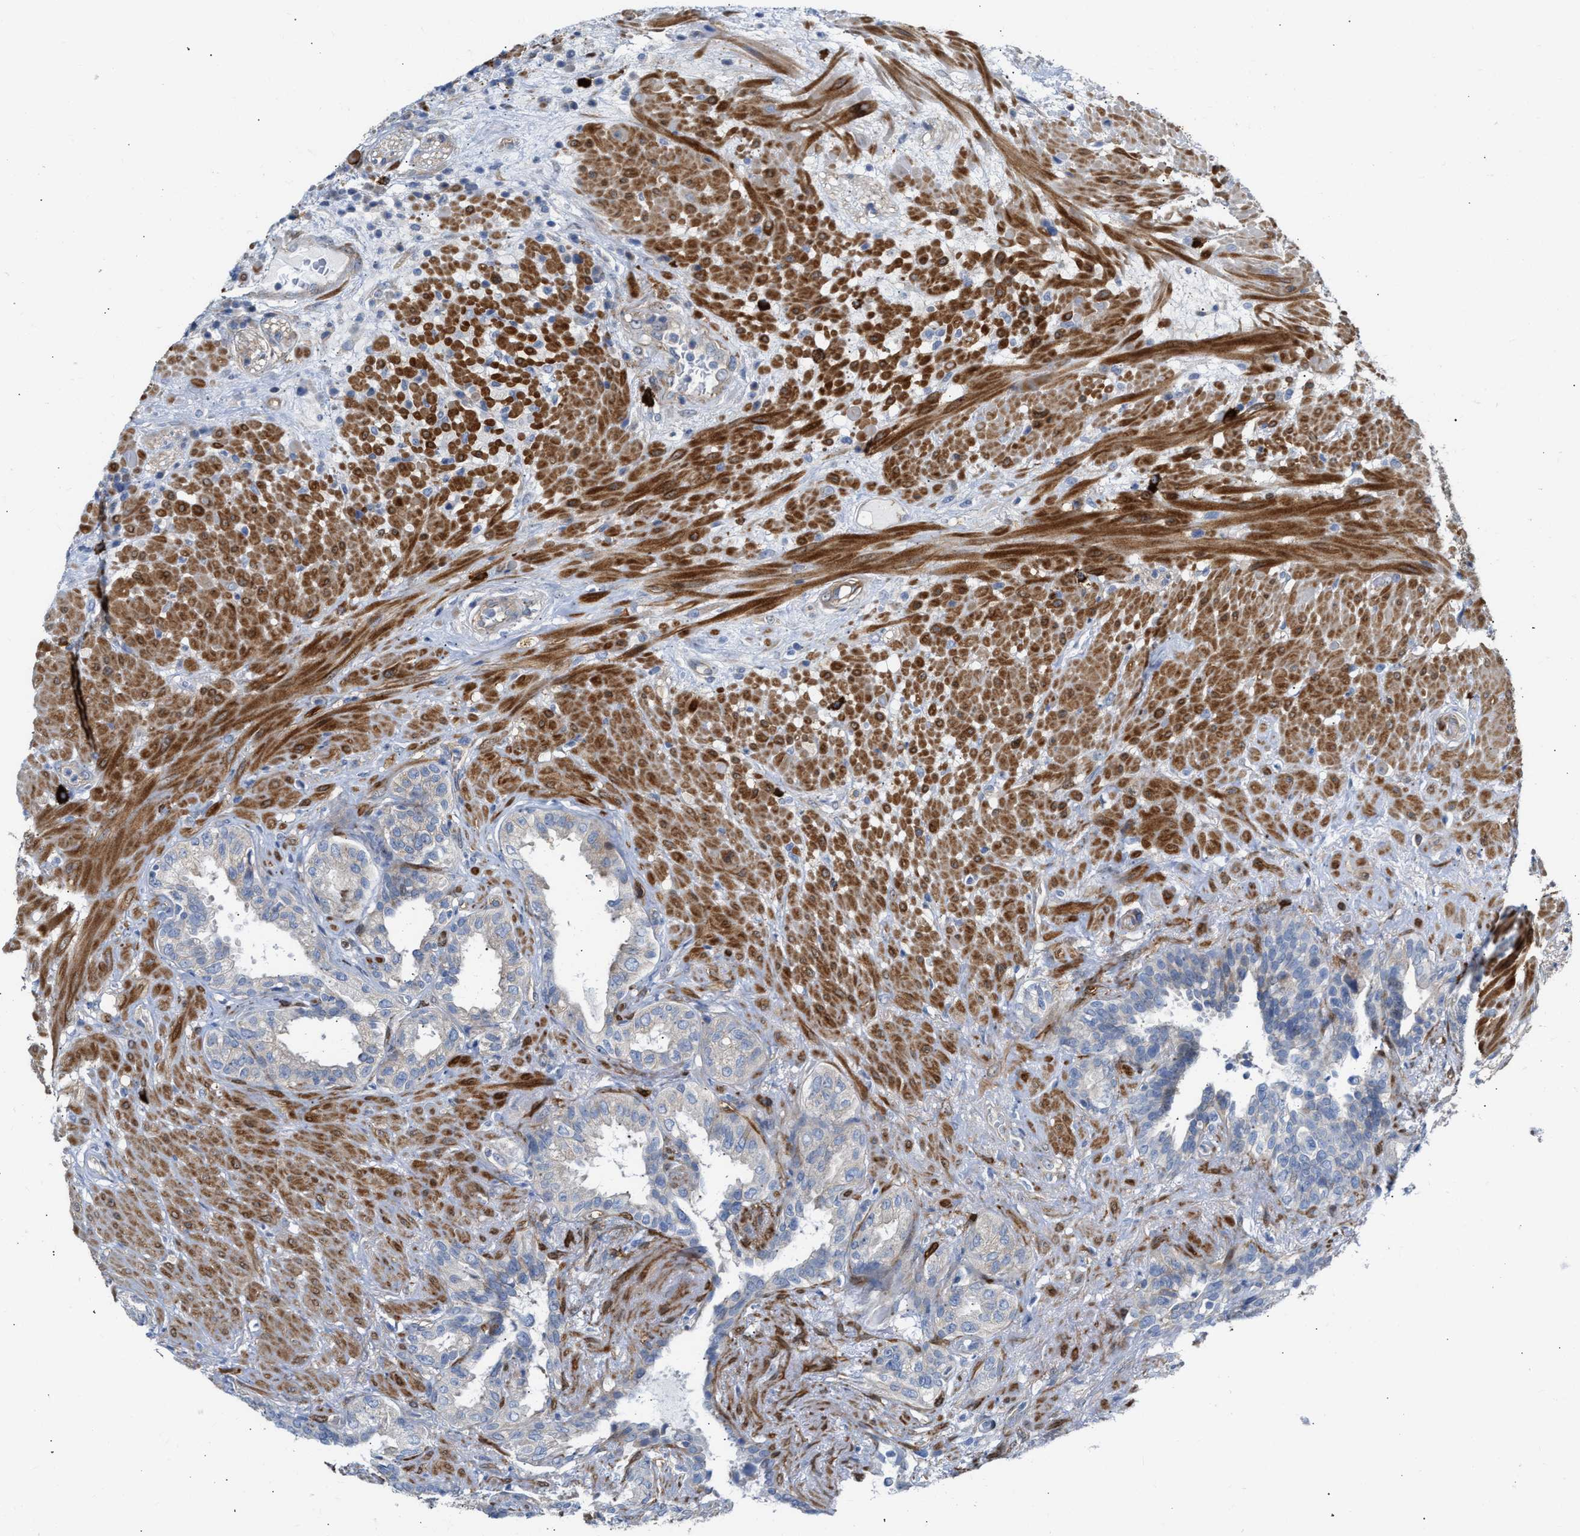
{"staining": {"intensity": "negative", "quantity": "none", "location": "none"}, "tissue": "seminal vesicle", "cell_type": "Glandular cells", "image_type": "normal", "snomed": [{"axis": "morphology", "description": "Normal tissue, NOS"}, {"axis": "topography", "description": "Seminal veicle"}], "caption": "This image is of unremarkable seminal vesicle stained with IHC to label a protein in brown with the nuclei are counter-stained blue. There is no positivity in glandular cells.", "gene": "FHL1", "patient": {"sex": "male", "age": 61}}